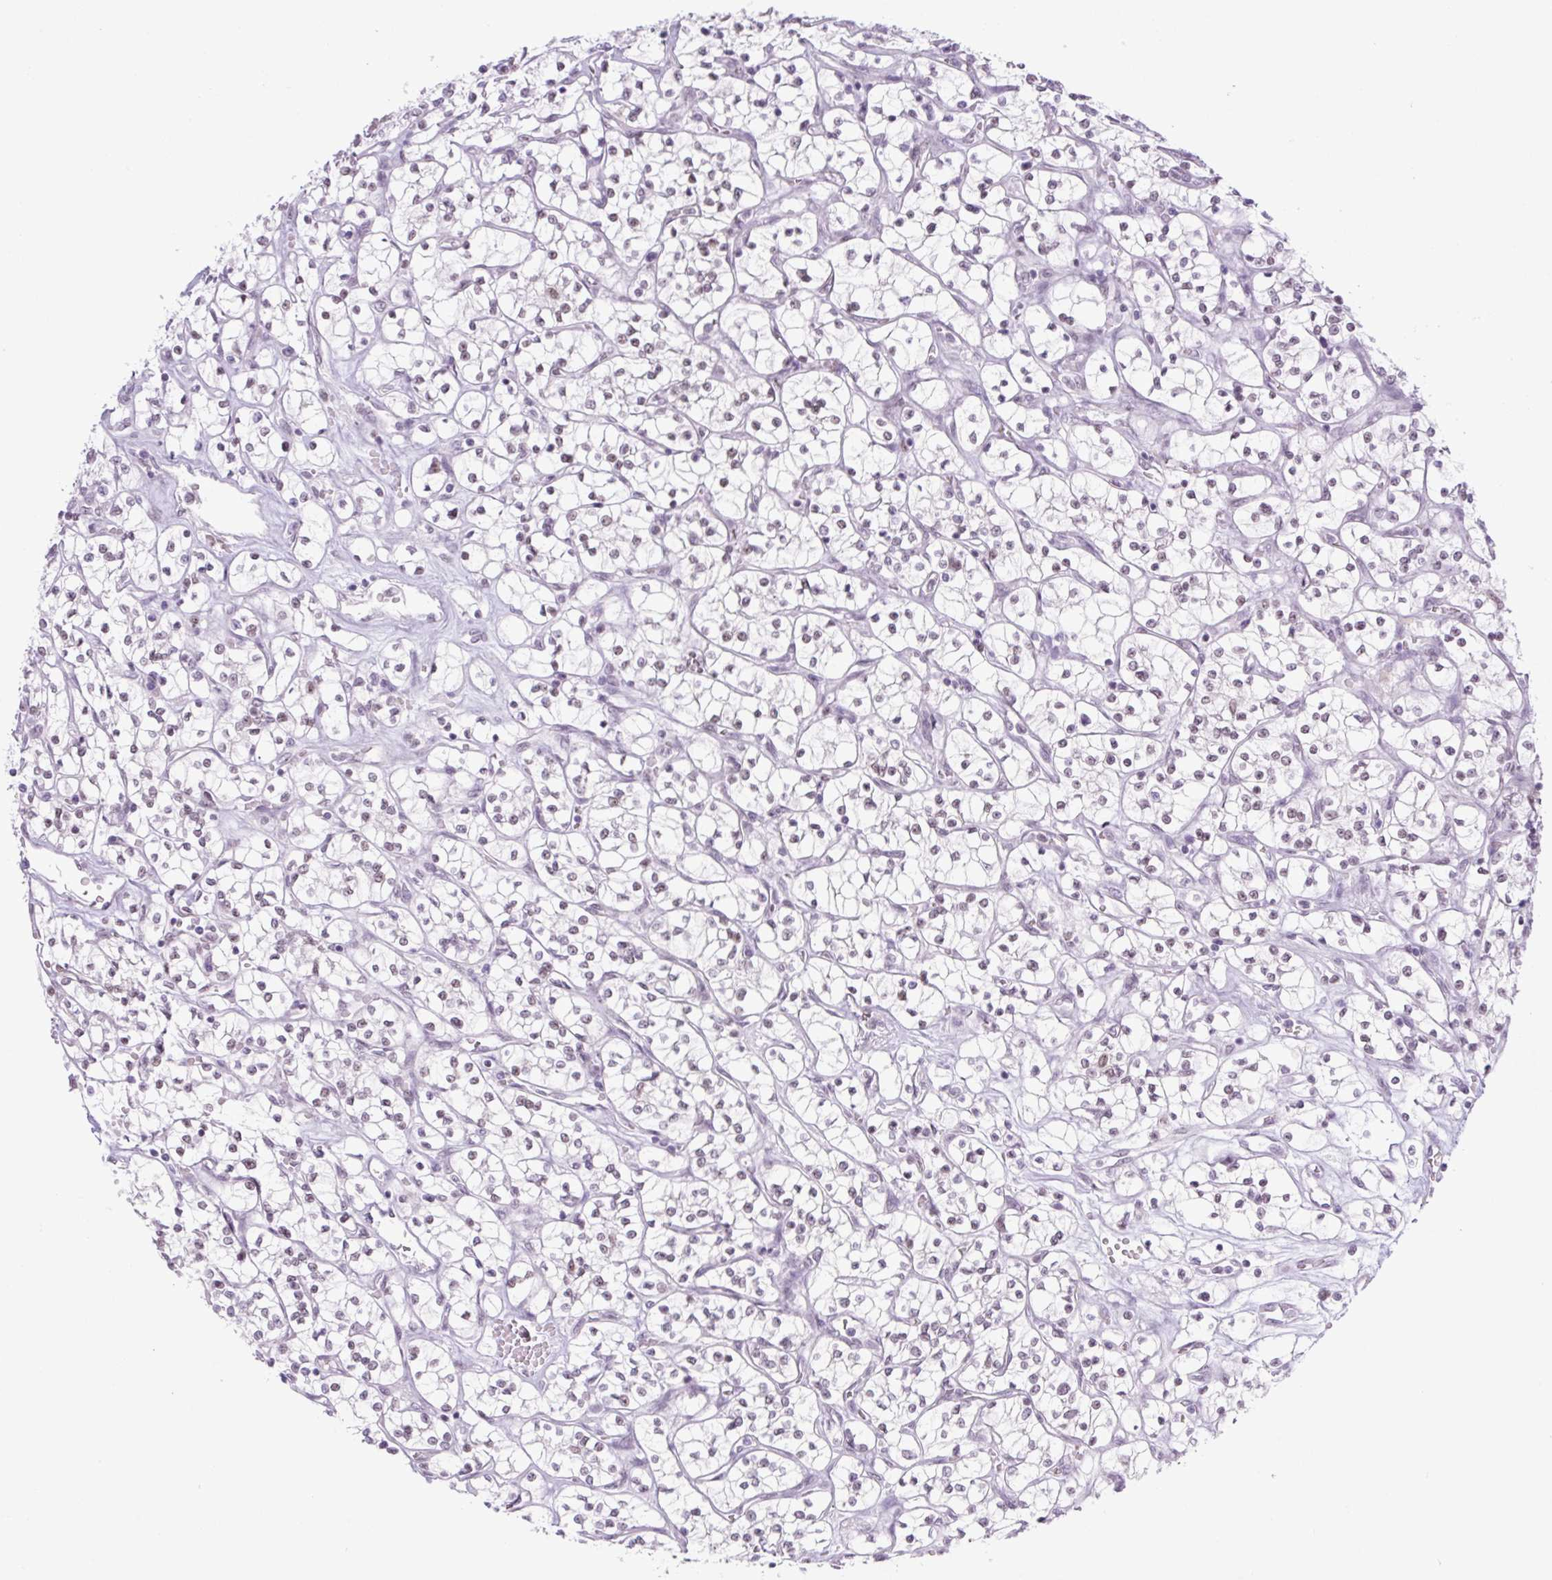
{"staining": {"intensity": "negative", "quantity": "none", "location": "none"}, "tissue": "renal cancer", "cell_type": "Tumor cells", "image_type": "cancer", "snomed": [{"axis": "morphology", "description": "Adenocarcinoma, NOS"}, {"axis": "topography", "description": "Kidney"}], "caption": "An immunohistochemistry photomicrograph of renal cancer is shown. There is no staining in tumor cells of renal cancer.", "gene": "TLE3", "patient": {"sex": "female", "age": 64}}